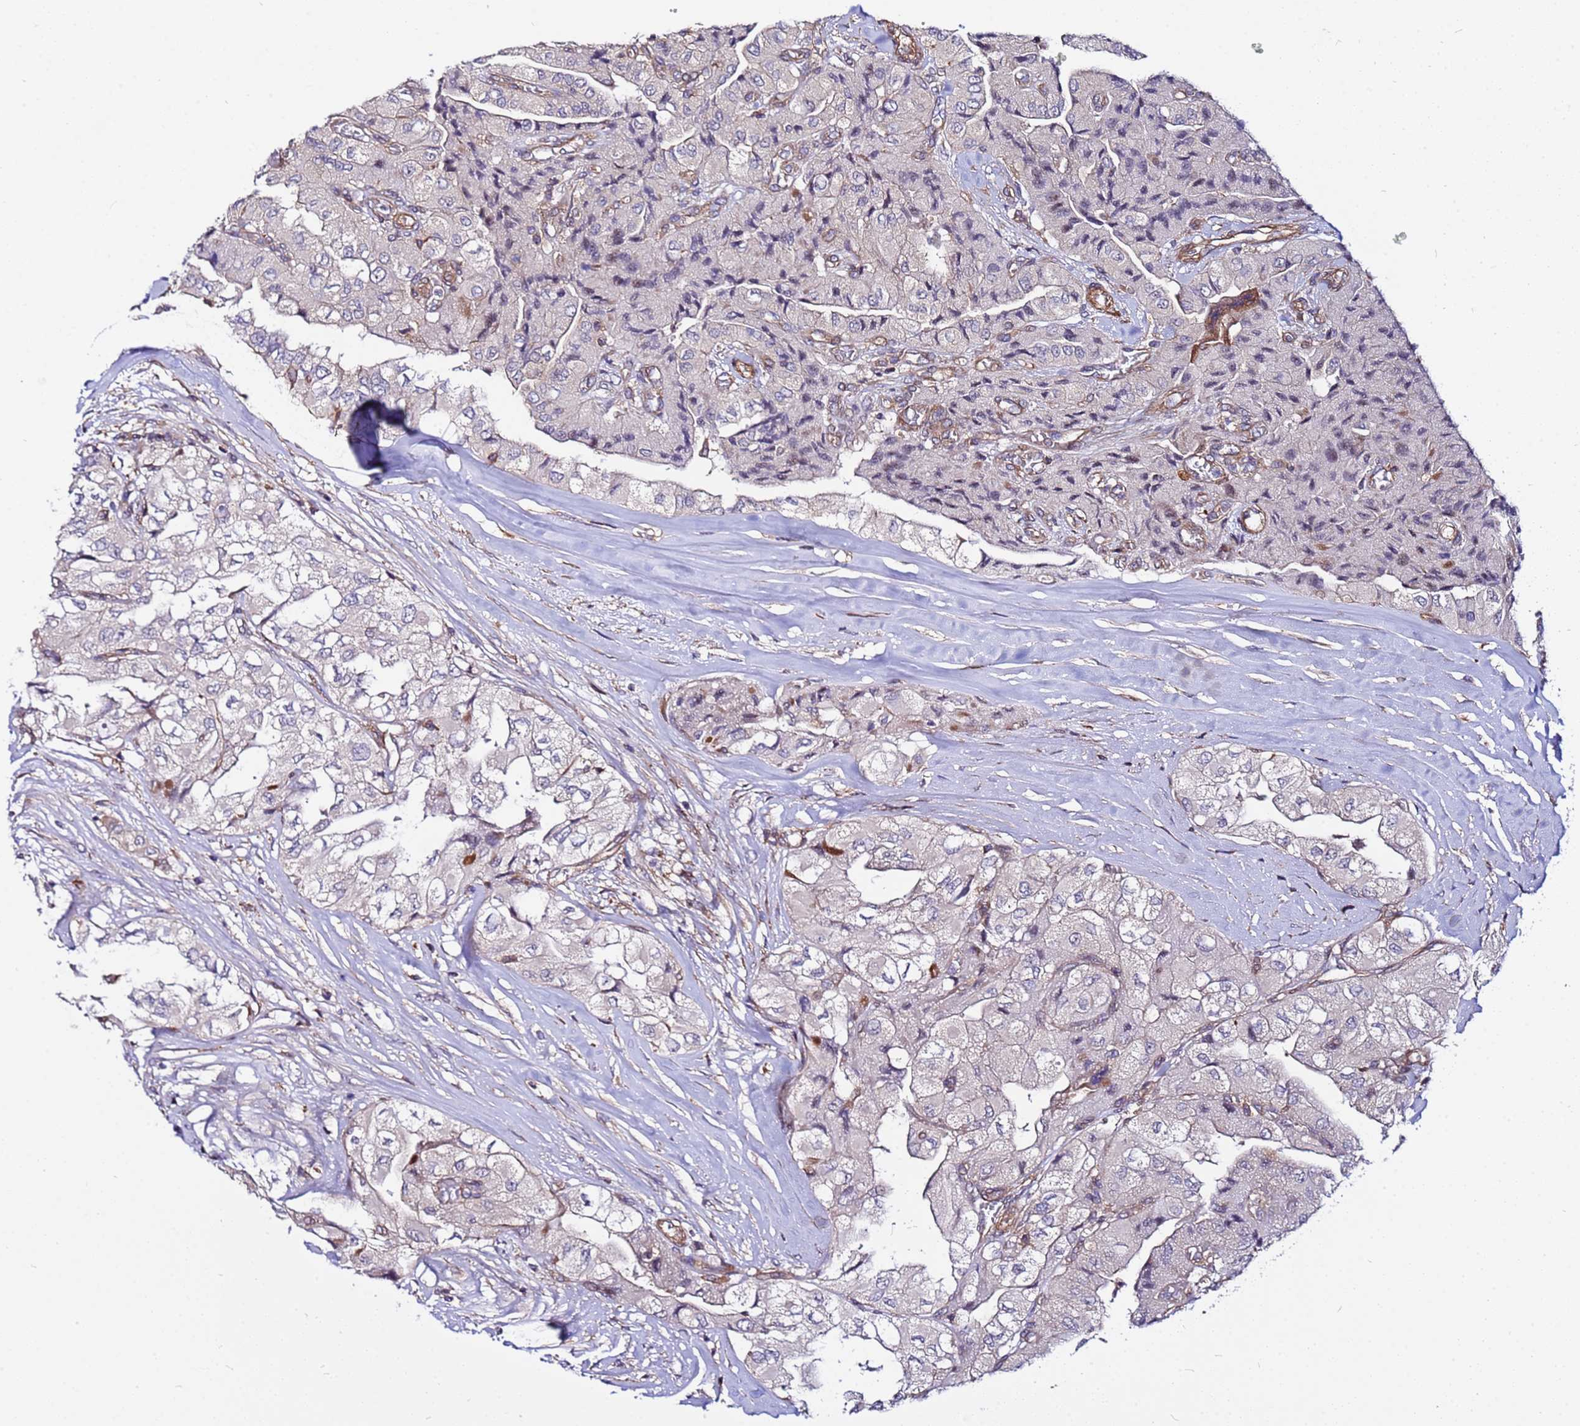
{"staining": {"intensity": "negative", "quantity": "none", "location": "none"}, "tissue": "head and neck cancer", "cell_type": "Tumor cells", "image_type": "cancer", "snomed": [{"axis": "morphology", "description": "Adenocarcinoma, NOS"}, {"axis": "topography", "description": "Head-Neck"}], "caption": "High power microscopy image of an immunohistochemistry histopathology image of head and neck adenocarcinoma, revealing no significant staining in tumor cells. (Stains: DAB (3,3'-diaminobenzidine) immunohistochemistry with hematoxylin counter stain, Microscopy: brightfield microscopy at high magnification).", "gene": "STK38", "patient": {"sex": "male", "age": 66}}